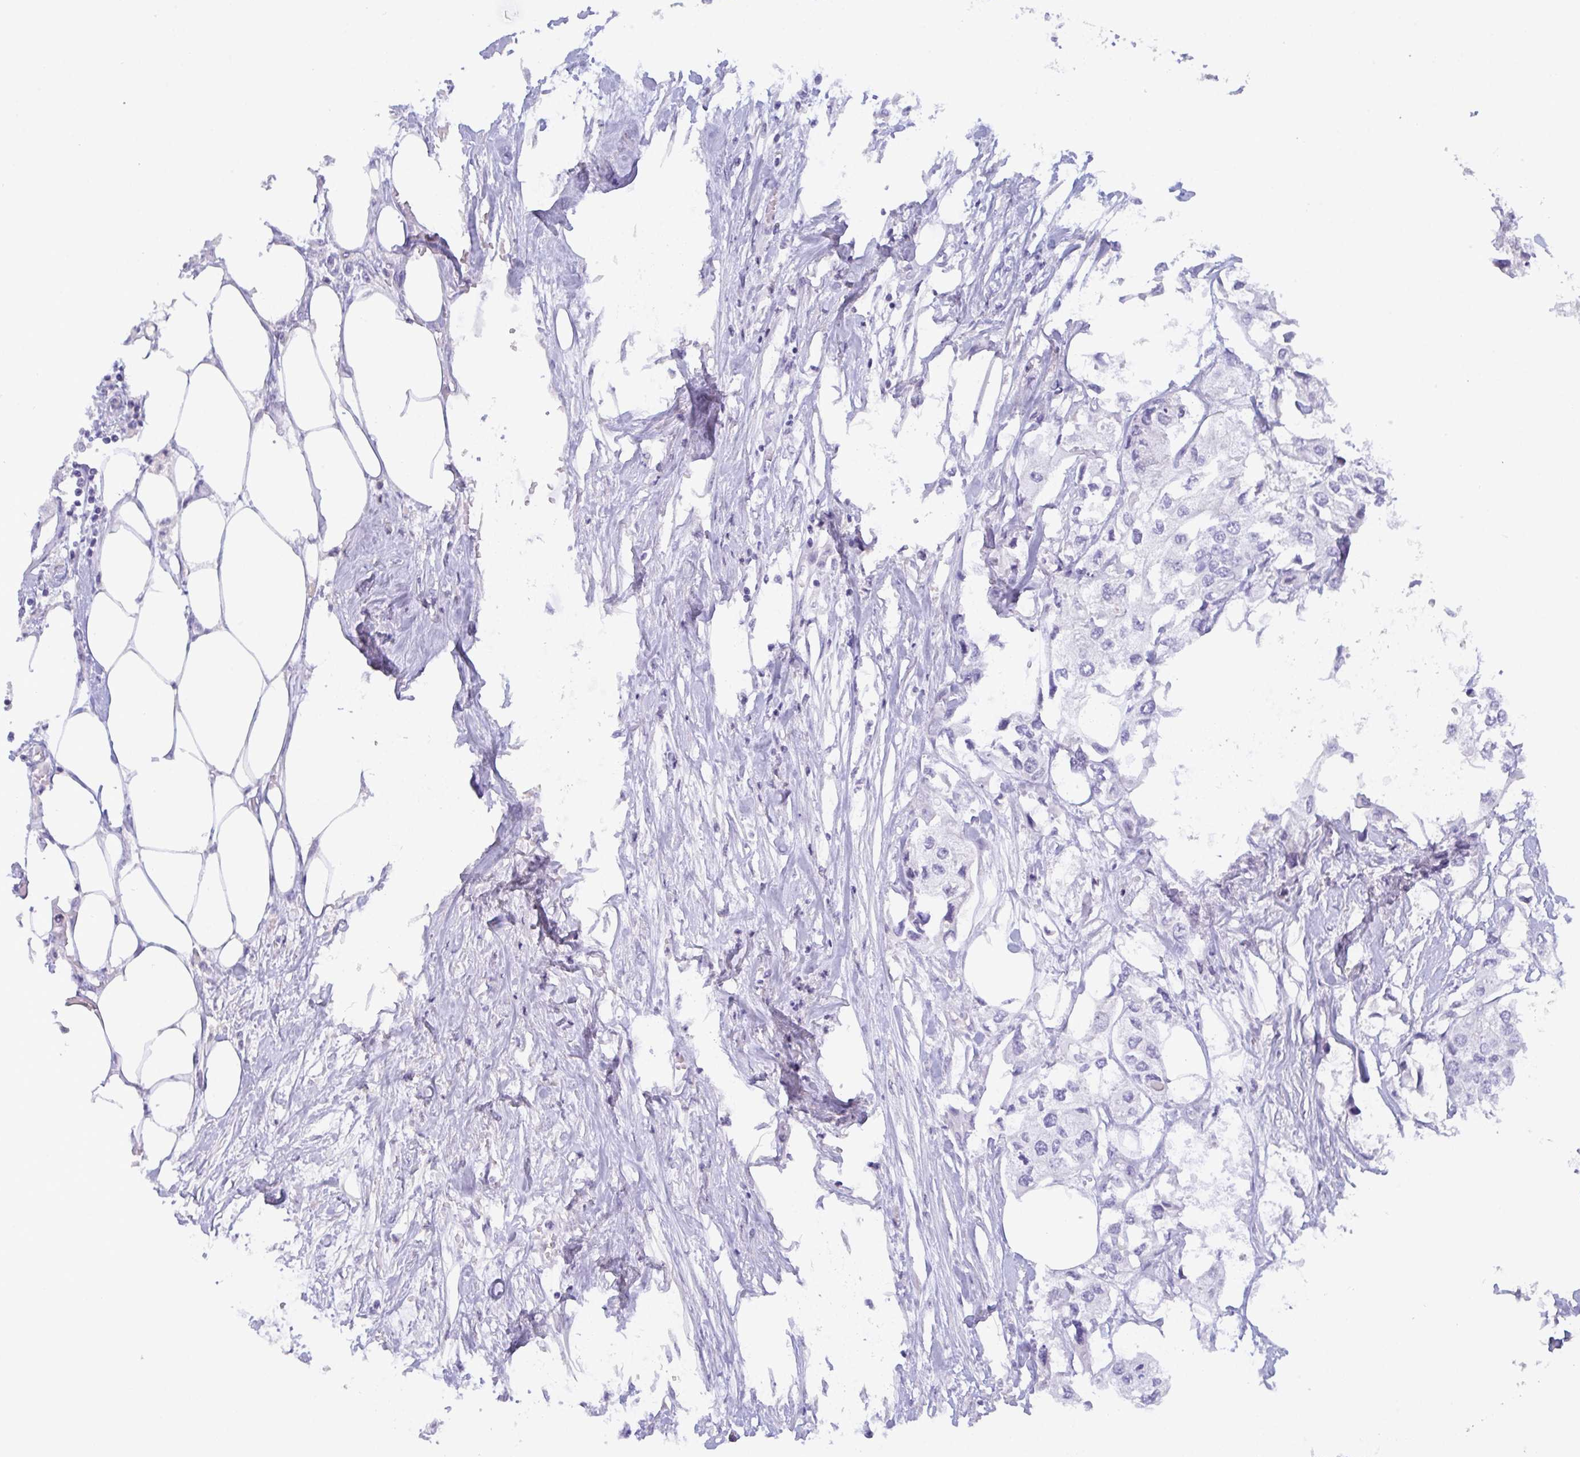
{"staining": {"intensity": "negative", "quantity": "none", "location": "none"}, "tissue": "urothelial cancer", "cell_type": "Tumor cells", "image_type": "cancer", "snomed": [{"axis": "morphology", "description": "Urothelial carcinoma, High grade"}, {"axis": "topography", "description": "Urinary bladder"}], "caption": "There is no significant staining in tumor cells of urothelial cancer.", "gene": "SERPINB13", "patient": {"sex": "male", "age": 64}}